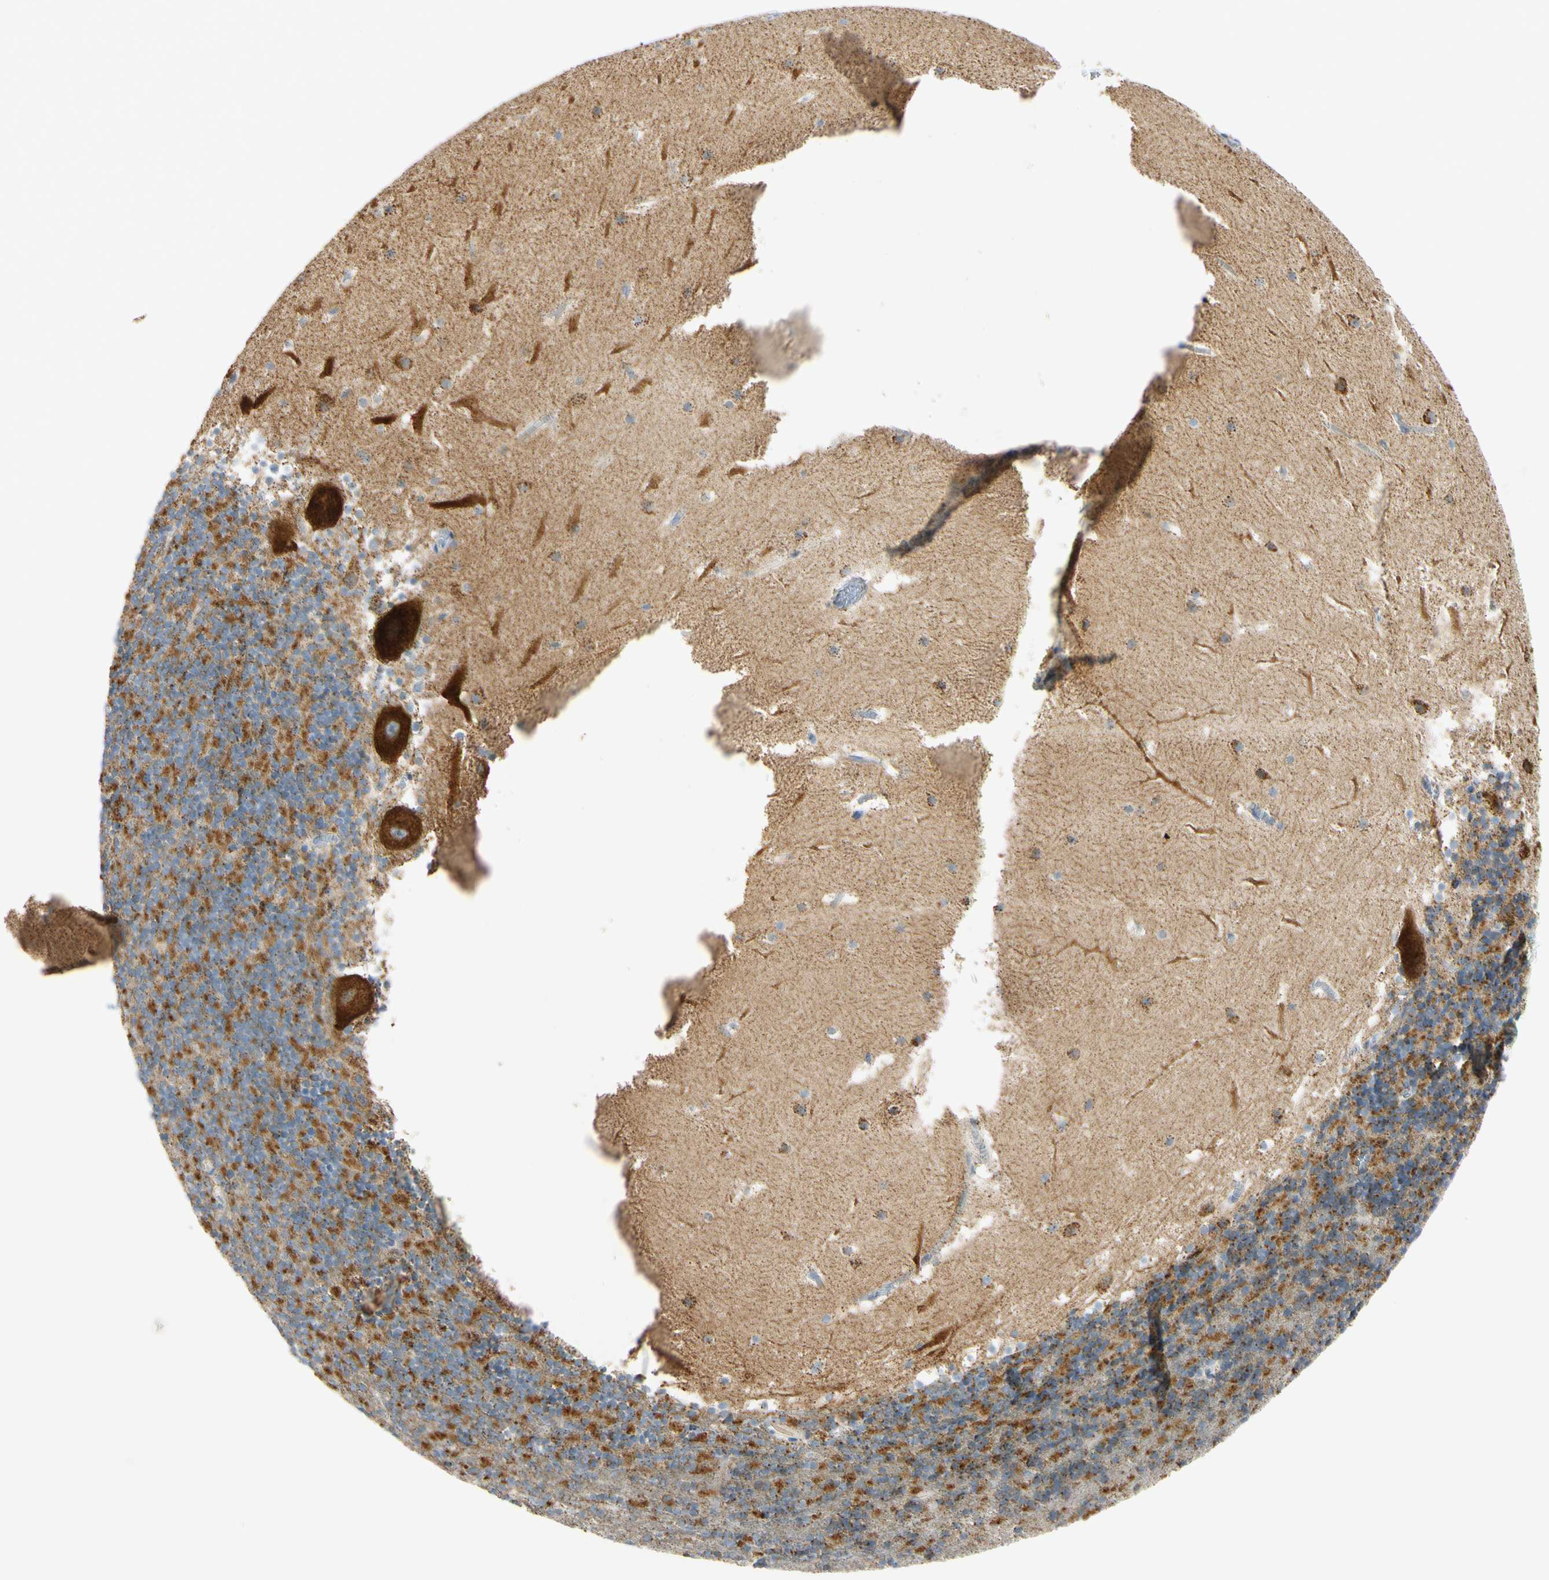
{"staining": {"intensity": "moderate", "quantity": "25%-75%", "location": "cytoplasmic/membranous"}, "tissue": "cerebellum", "cell_type": "Cells in granular layer", "image_type": "normal", "snomed": [{"axis": "morphology", "description": "Normal tissue, NOS"}, {"axis": "topography", "description": "Cerebellum"}], "caption": "Protein staining of unremarkable cerebellum demonstrates moderate cytoplasmic/membranous expression in about 25%-75% of cells in granular layer. The staining was performed using DAB to visualize the protein expression in brown, while the nuclei were stained in blue with hematoxylin (Magnification: 20x).", "gene": "GALNT5", "patient": {"sex": "male", "age": 45}}